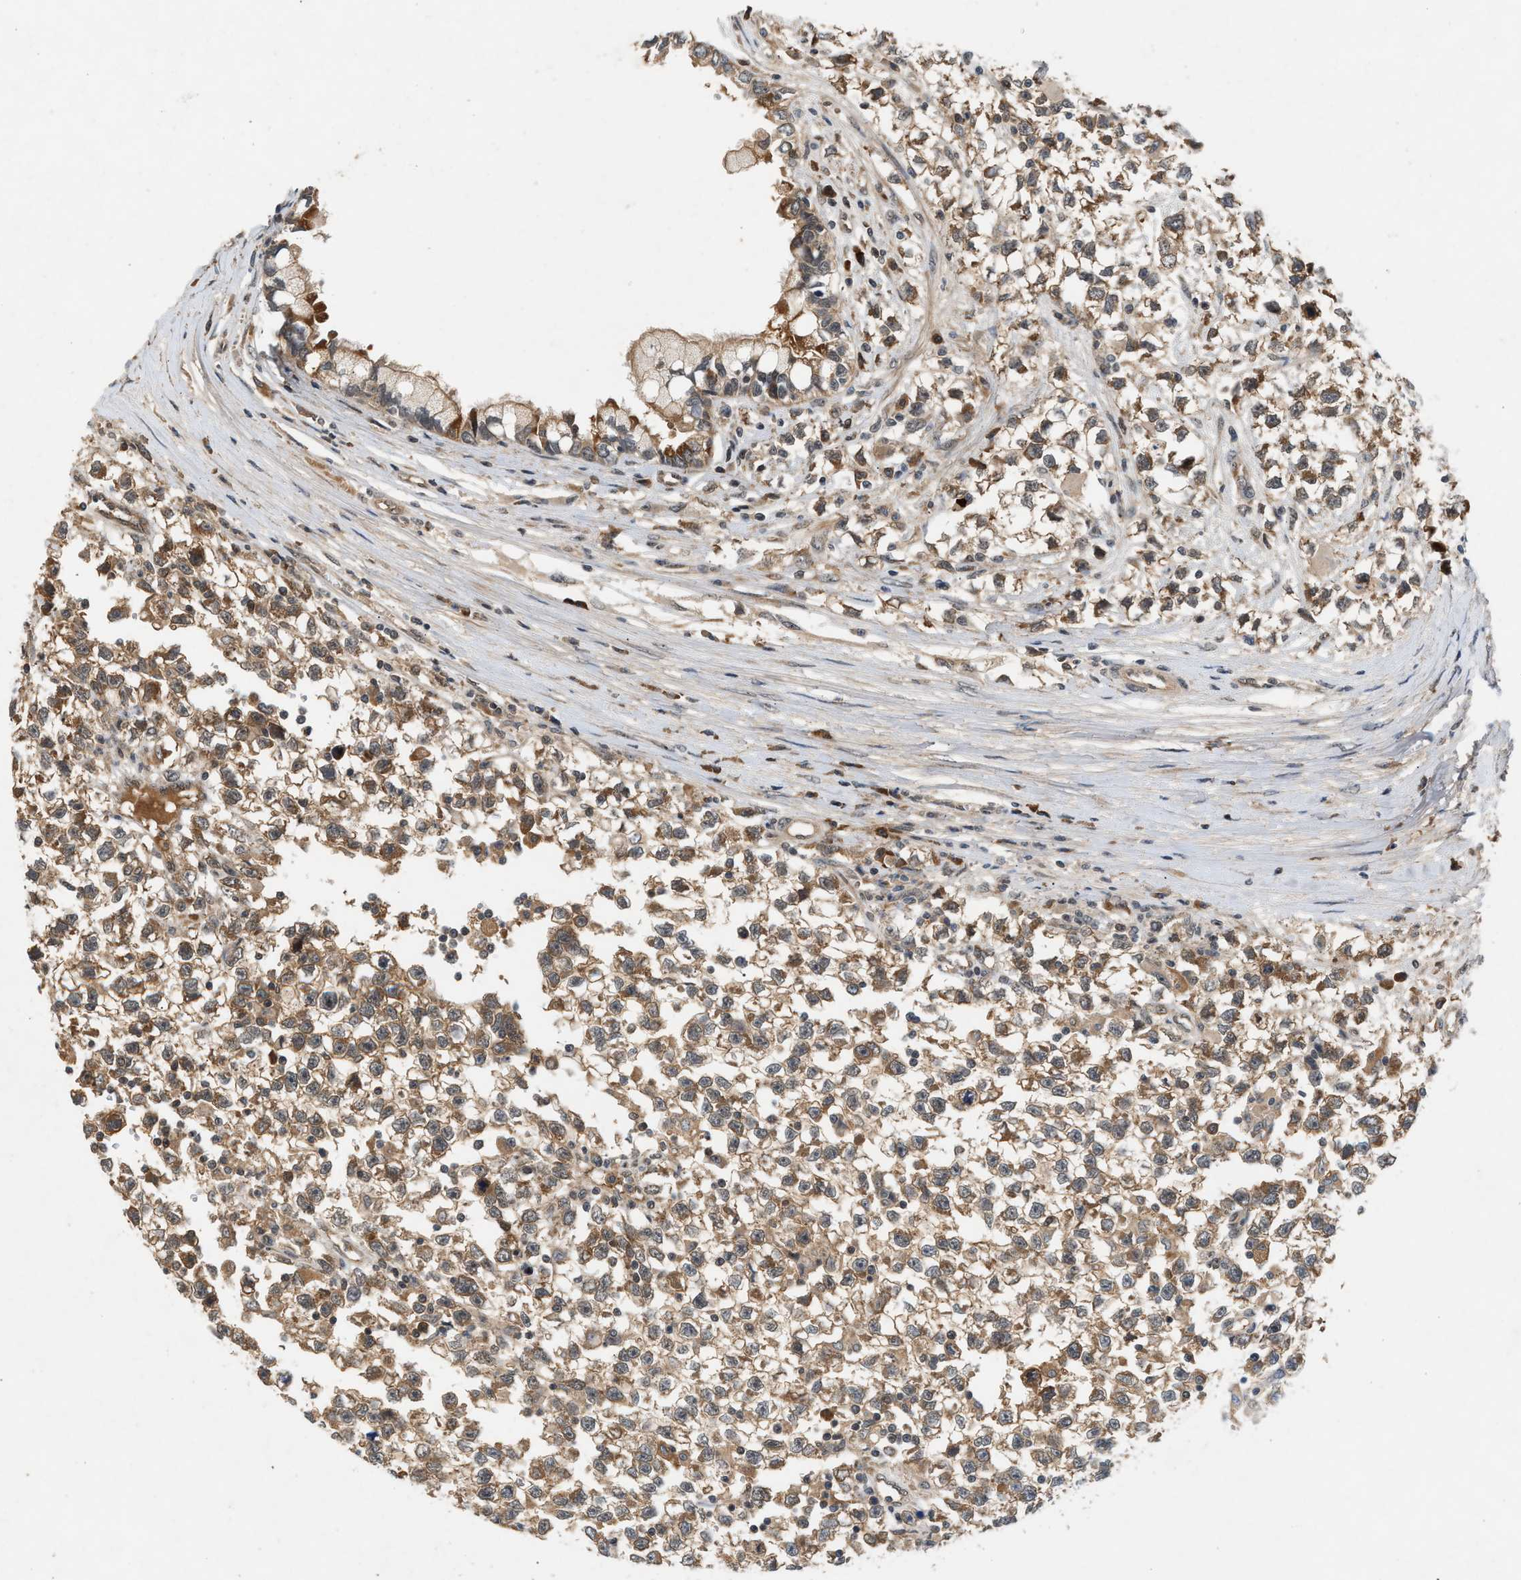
{"staining": {"intensity": "moderate", "quantity": ">75%", "location": "cytoplasmic/membranous"}, "tissue": "testis cancer", "cell_type": "Tumor cells", "image_type": "cancer", "snomed": [{"axis": "morphology", "description": "Seminoma, NOS"}, {"axis": "morphology", "description": "Carcinoma, Embryonal, NOS"}, {"axis": "topography", "description": "Testis"}], "caption": "Immunohistochemistry (IHC) of human testis cancer (embryonal carcinoma) reveals medium levels of moderate cytoplasmic/membranous expression in about >75% of tumor cells.", "gene": "RUSC2", "patient": {"sex": "male", "age": 51}}